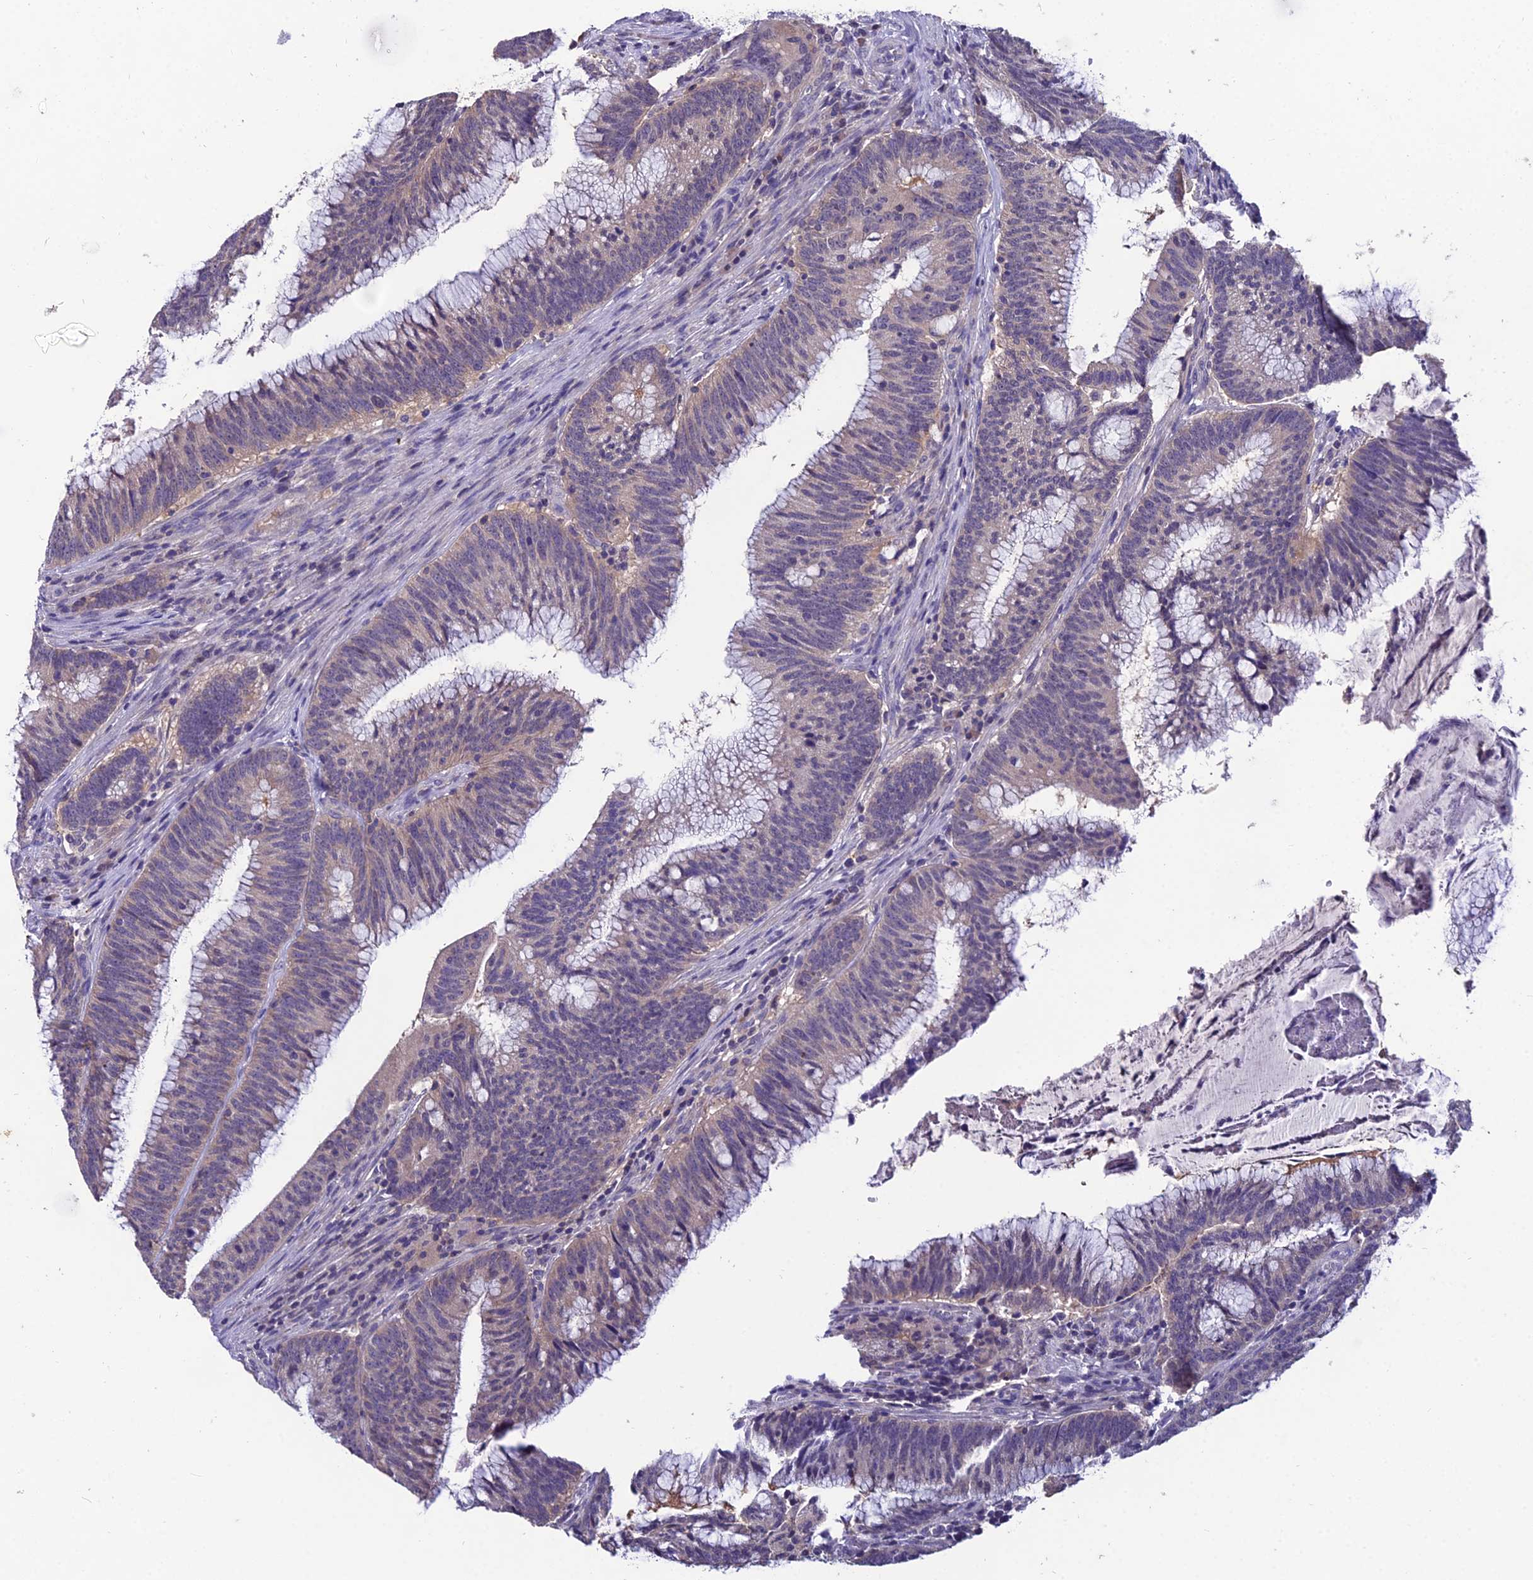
{"staining": {"intensity": "weak", "quantity": "<25%", "location": "cytoplasmic/membranous"}, "tissue": "colorectal cancer", "cell_type": "Tumor cells", "image_type": "cancer", "snomed": [{"axis": "morphology", "description": "Adenocarcinoma, NOS"}, {"axis": "topography", "description": "Rectum"}], "caption": "Protein analysis of adenocarcinoma (colorectal) demonstrates no significant positivity in tumor cells. (Brightfield microscopy of DAB (3,3'-diaminobenzidine) IHC at high magnification).", "gene": "LGALS7", "patient": {"sex": "female", "age": 77}}